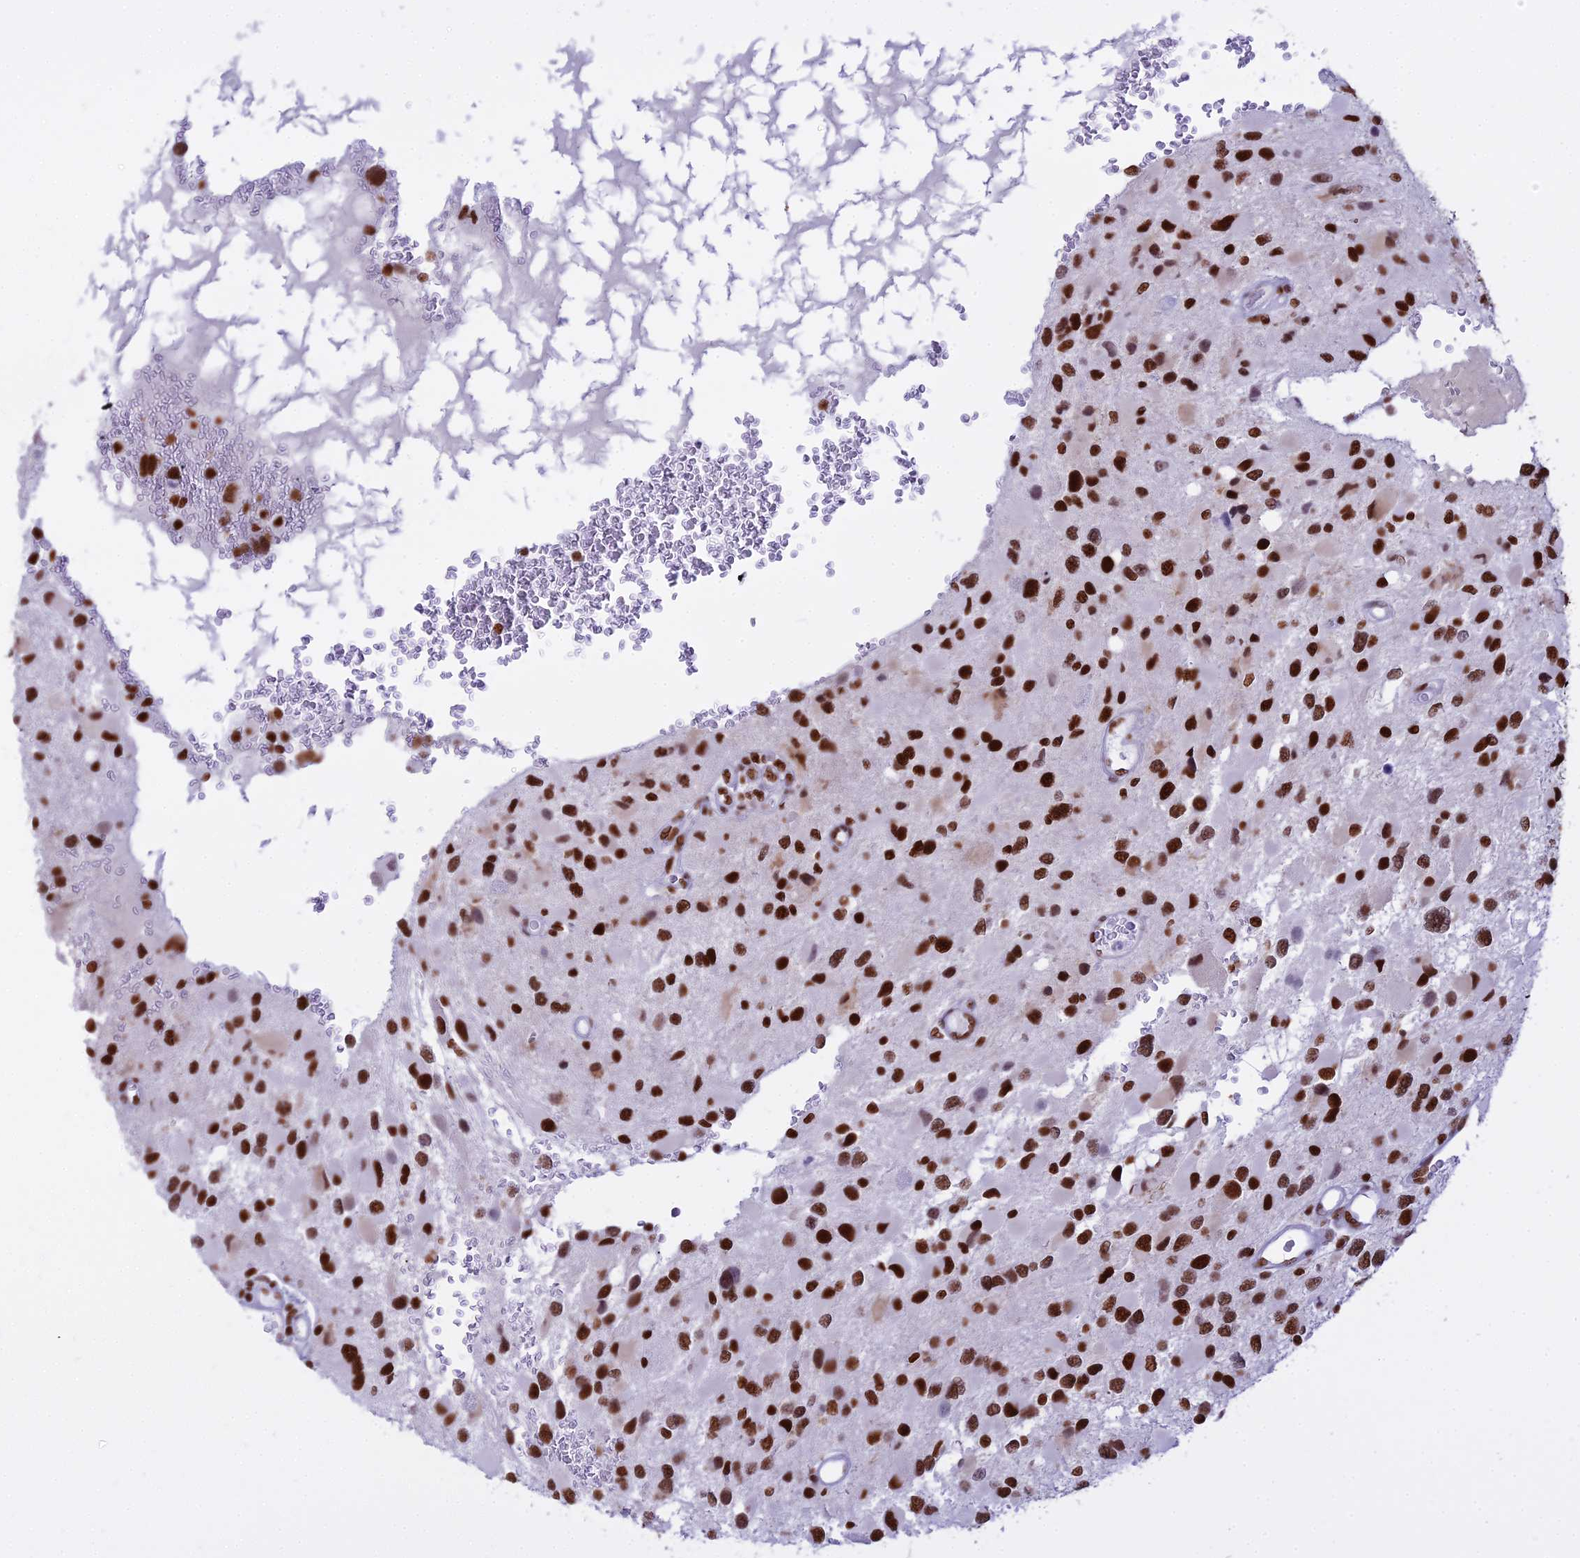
{"staining": {"intensity": "strong", "quantity": ">75%", "location": "nuclear"}, "tissue": "glioma", "cell_type": "Tumor cells", "image_type": "cancer", "snomed": [{"axis": "morphology", "description": "Glioma, malignant, High grade"}, {"axis": "topography", "description": "Brain"}], "caption": "Glioma stained with immunohistochemistry (IHC) displays strong nuclear expression in approximately >75% of tumor cells.", "gene": "PARP1", "patient": {"sex": "male", "age": 53}}